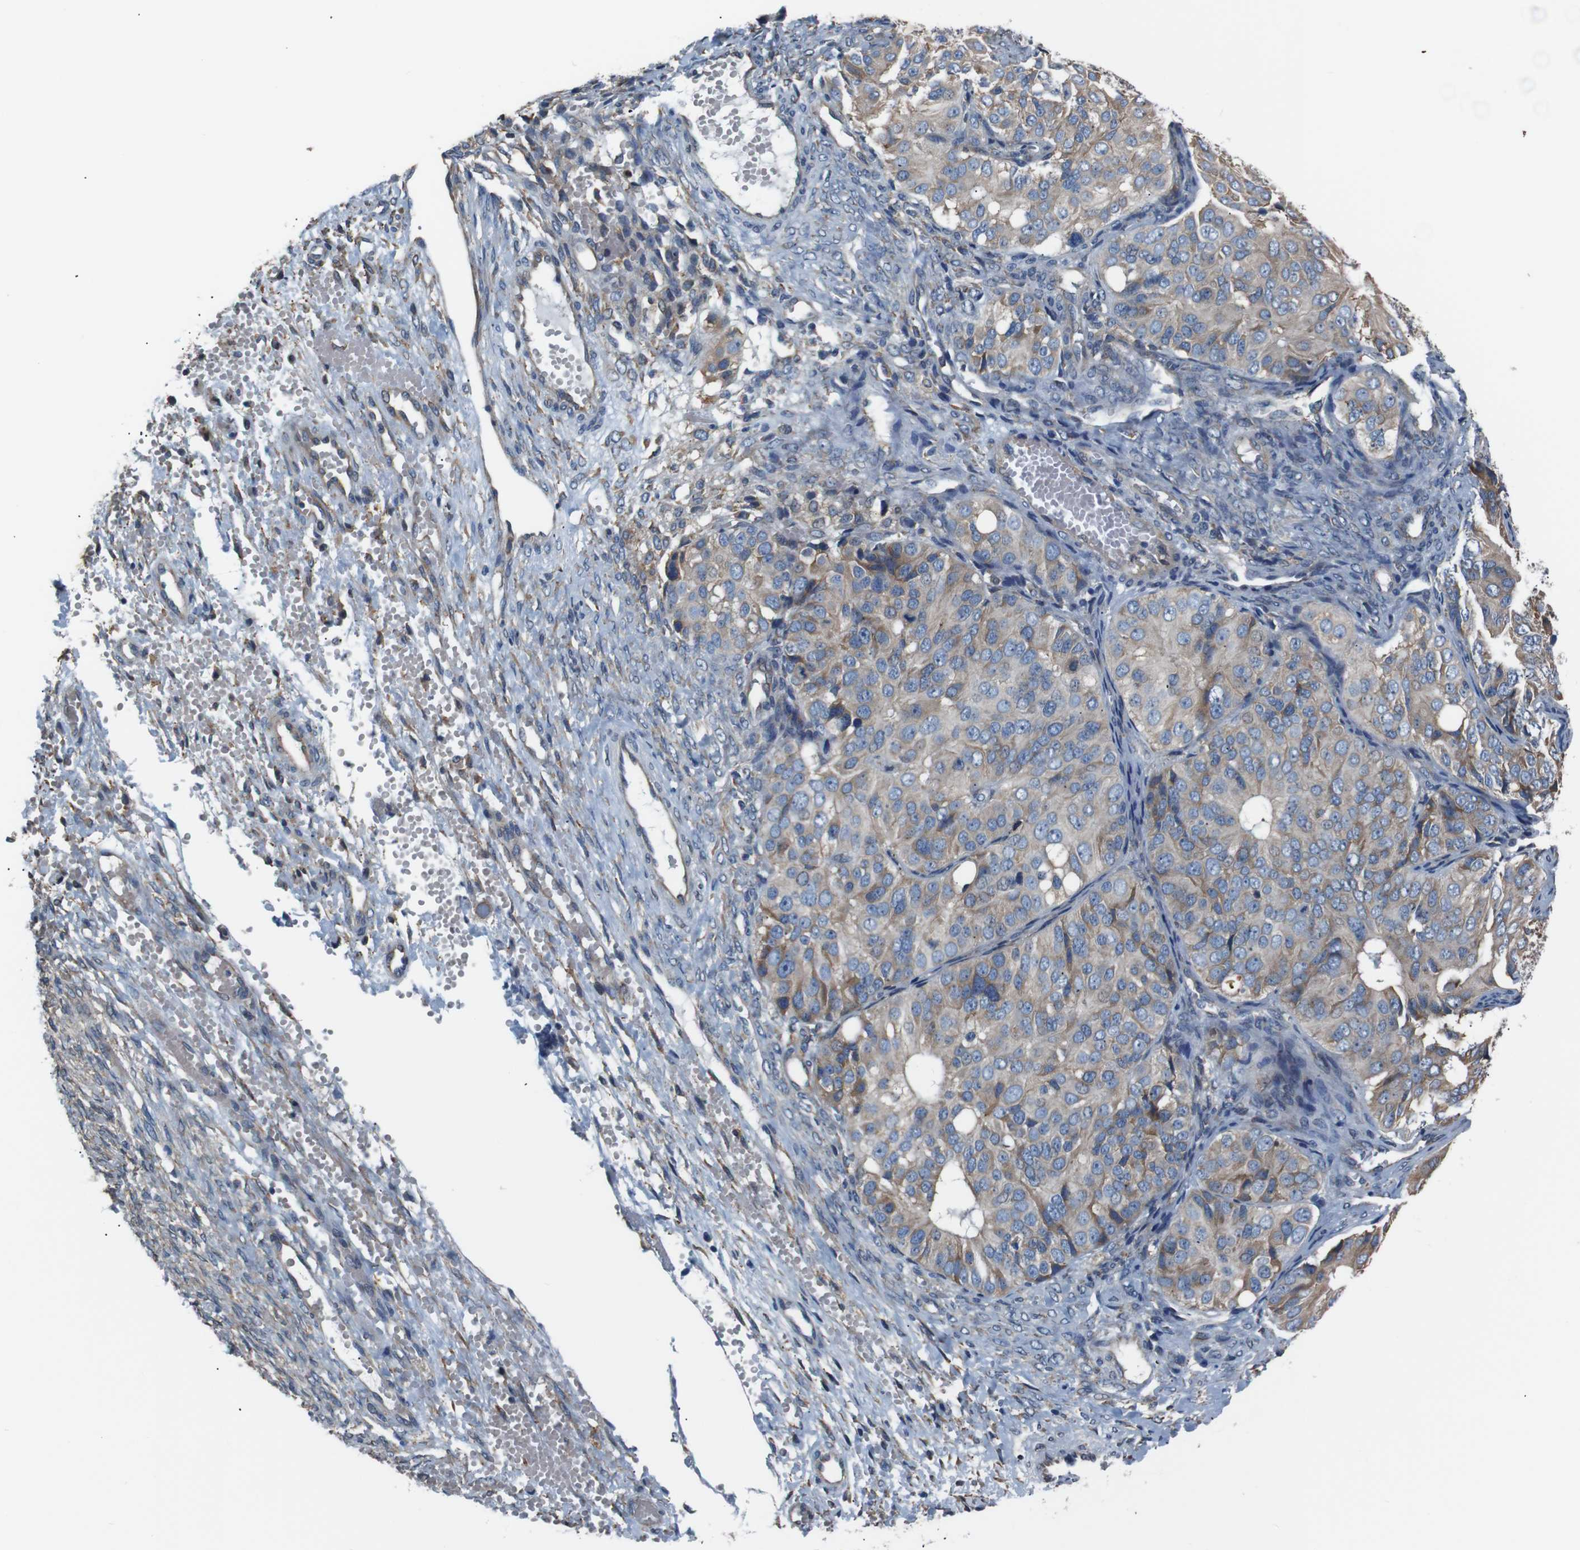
{"staining": {"intensity": "moderate", "quantity": "25%-75%", "location": "cytoplasmic/membranous"}, "tissue": "ovarian cancer", "cell_type": "Tumor cells", "image_type": "cancer", "snomed": [{"axis": "morphology", "description": "Carcinoma, endometroid"}, {"axis": "topography", "description": "Ovary"}], "caption": "Protein positivity by immunohistochemistry displays moderate cytoplasmic/membranous positivity in approximately 25%-75% of tumor cells in endometroid carcinoma (ovarian).", "gene": "SIGMAR1", "patient": {"sex": "female", "age": 51}}